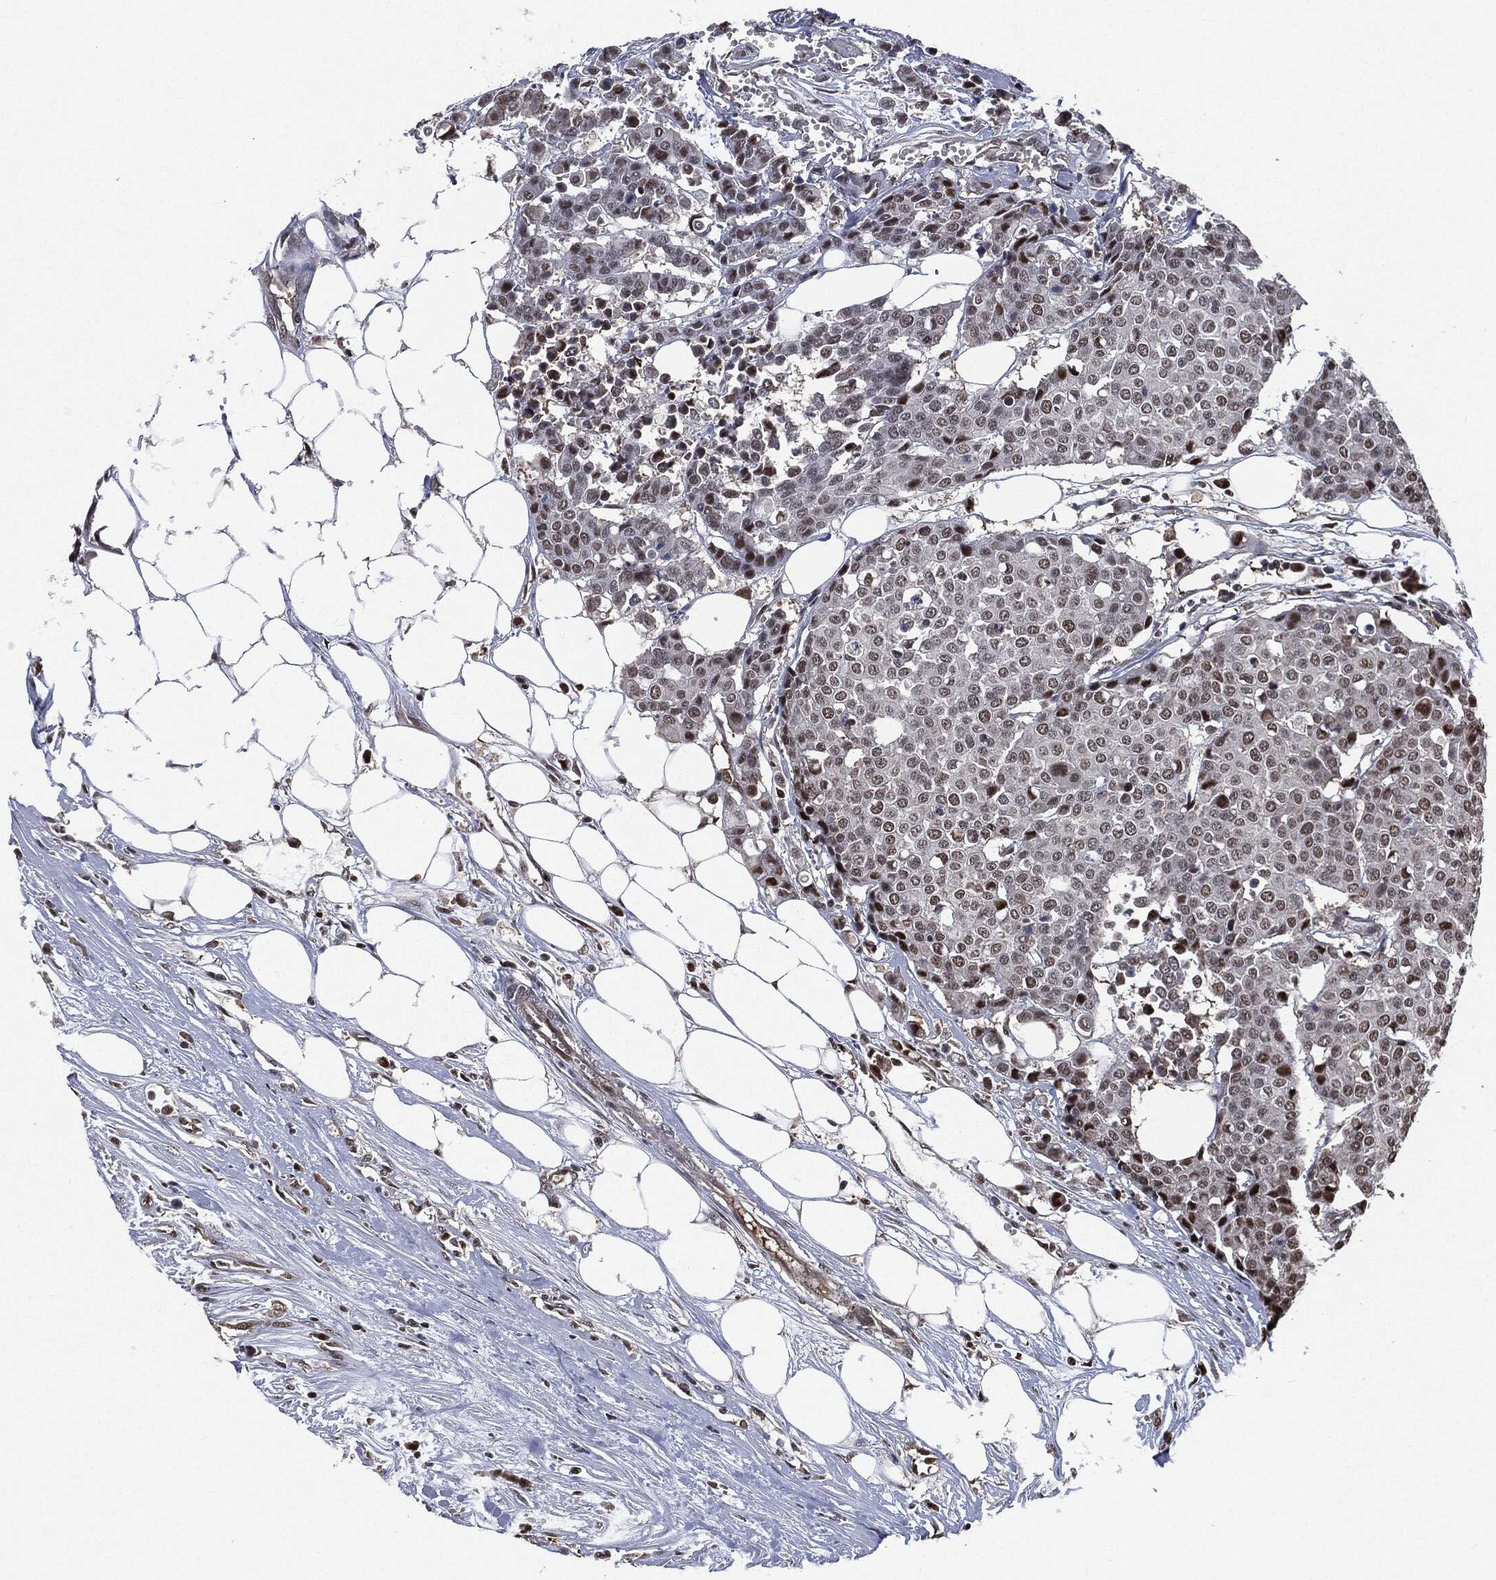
{"staining": {"intensity": "moderate", "quantity": "<25%", "location": "nuclear"}, "tissue": "carcinoid", "cell_type": "Tumor cells", "image_type": "cancer", "snomed": [{"axis": "morphology", "description": "Carcinoid, malignant, NOS"}, {"axis": "topography", "description": "Colon"}], "caption": "High-power microscopy captured an IHC micrograph of carcinoid, revealing moderate nuclear positivity in about <25% of tumor cells. Using DAB (3,3'-diaminobenzidine) (brown) and hematoxylin (blue) stains, captured at high magnification using brightfield microscopy.", "gene": "SHLD2", "patient": {"sex": "male", "age": 81}}